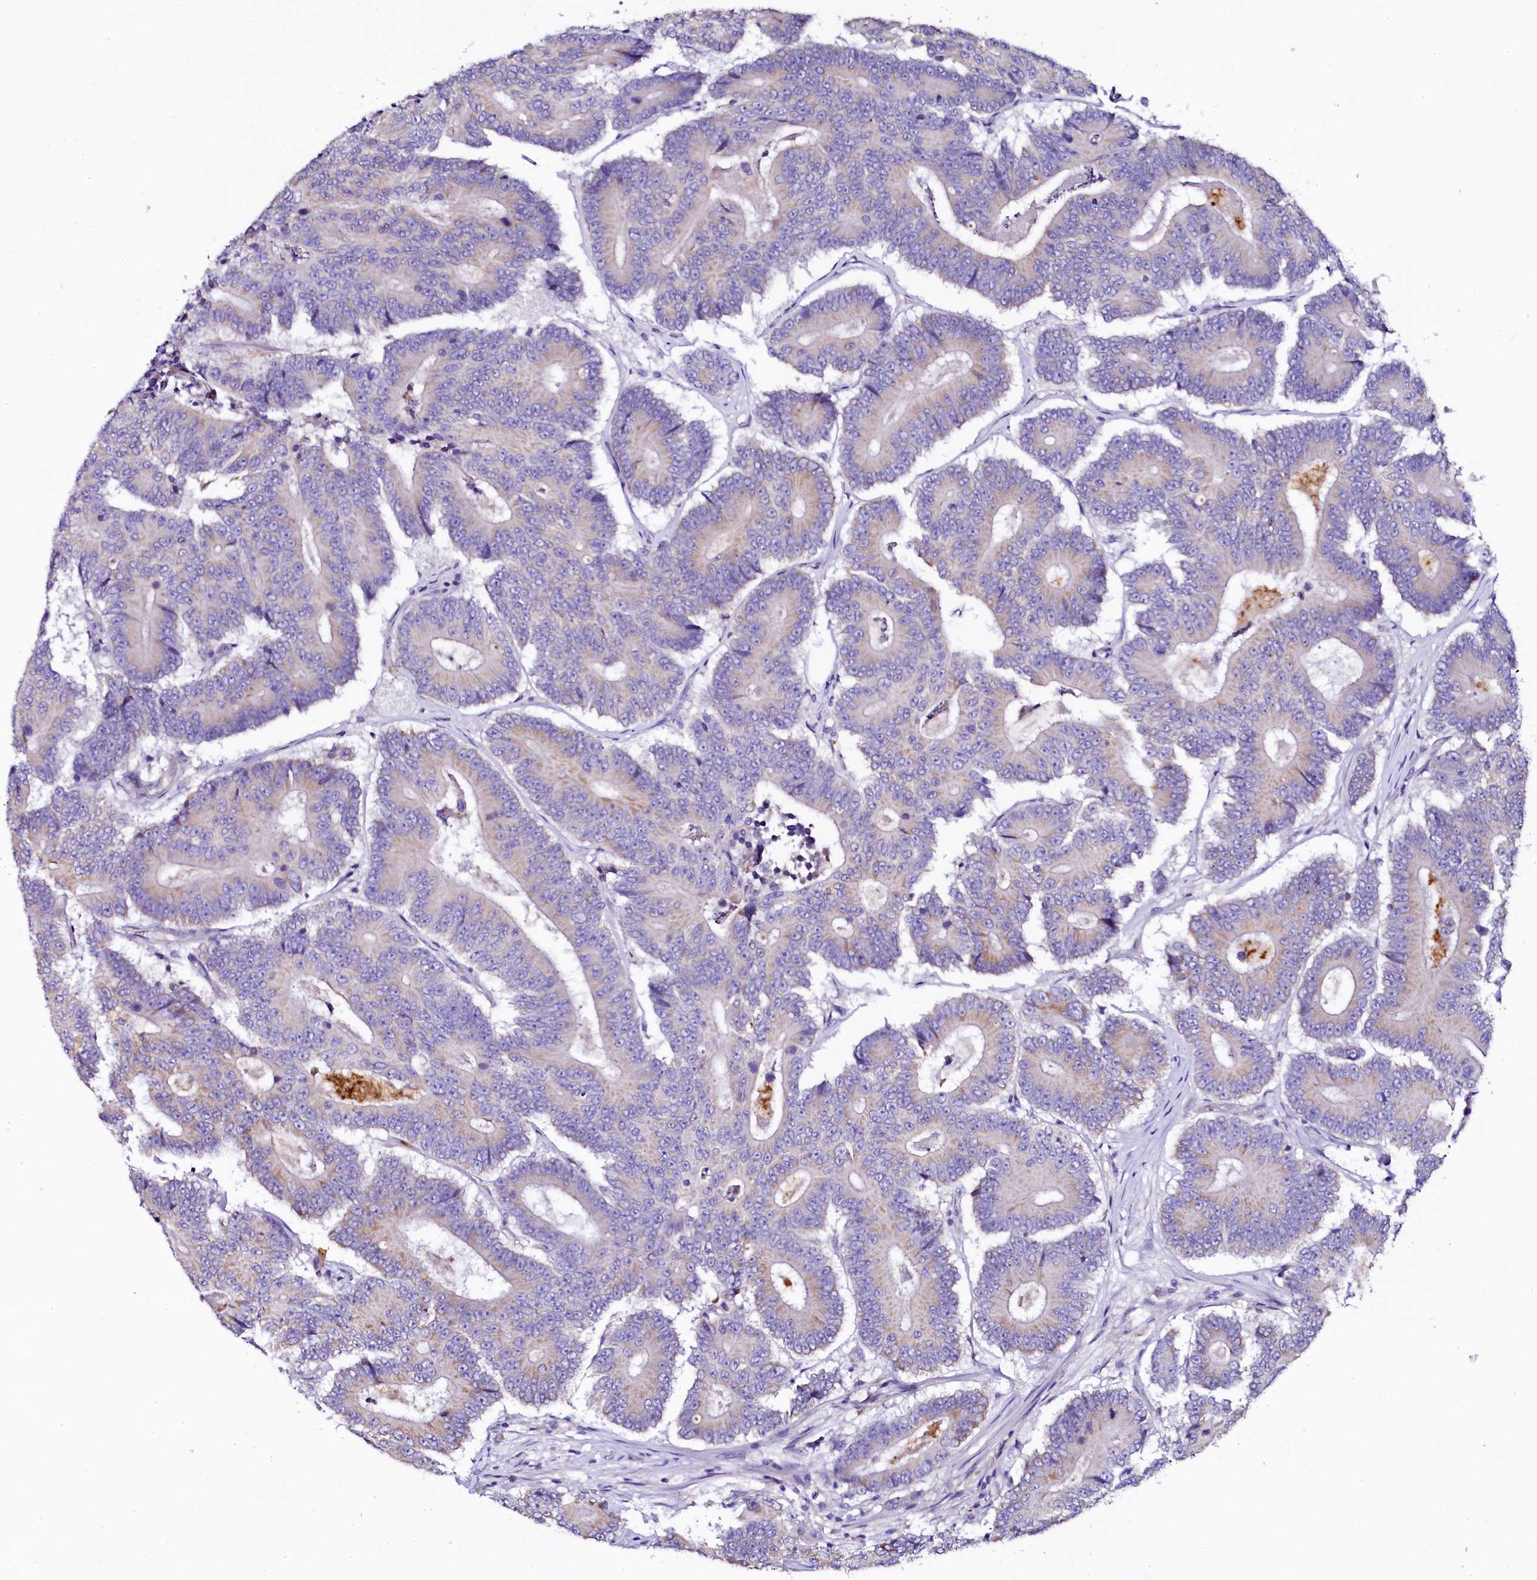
{"staining": {"intensity": "negative", "quantity": "none", "location": "none"}, "tissue": "colorectal cancer", "cell_type": "Tumor cells", "image_type": "cancer", "snomed": [{"axis": "morphology", "description": "Adenocarcinoma, NOS"}, {"axis": "topography", "description": "Colon"}], "caption": "Immunohistochemical staining of human colorectal cancer (adenocarcinoma) displays no significant staining in tumor cells. The staining is performed using DAB brown chromogen with nuclei counter-stained in using hematoxylin.", "gene": "NAA16", "patient": {"sex": "male", "age": 83}}